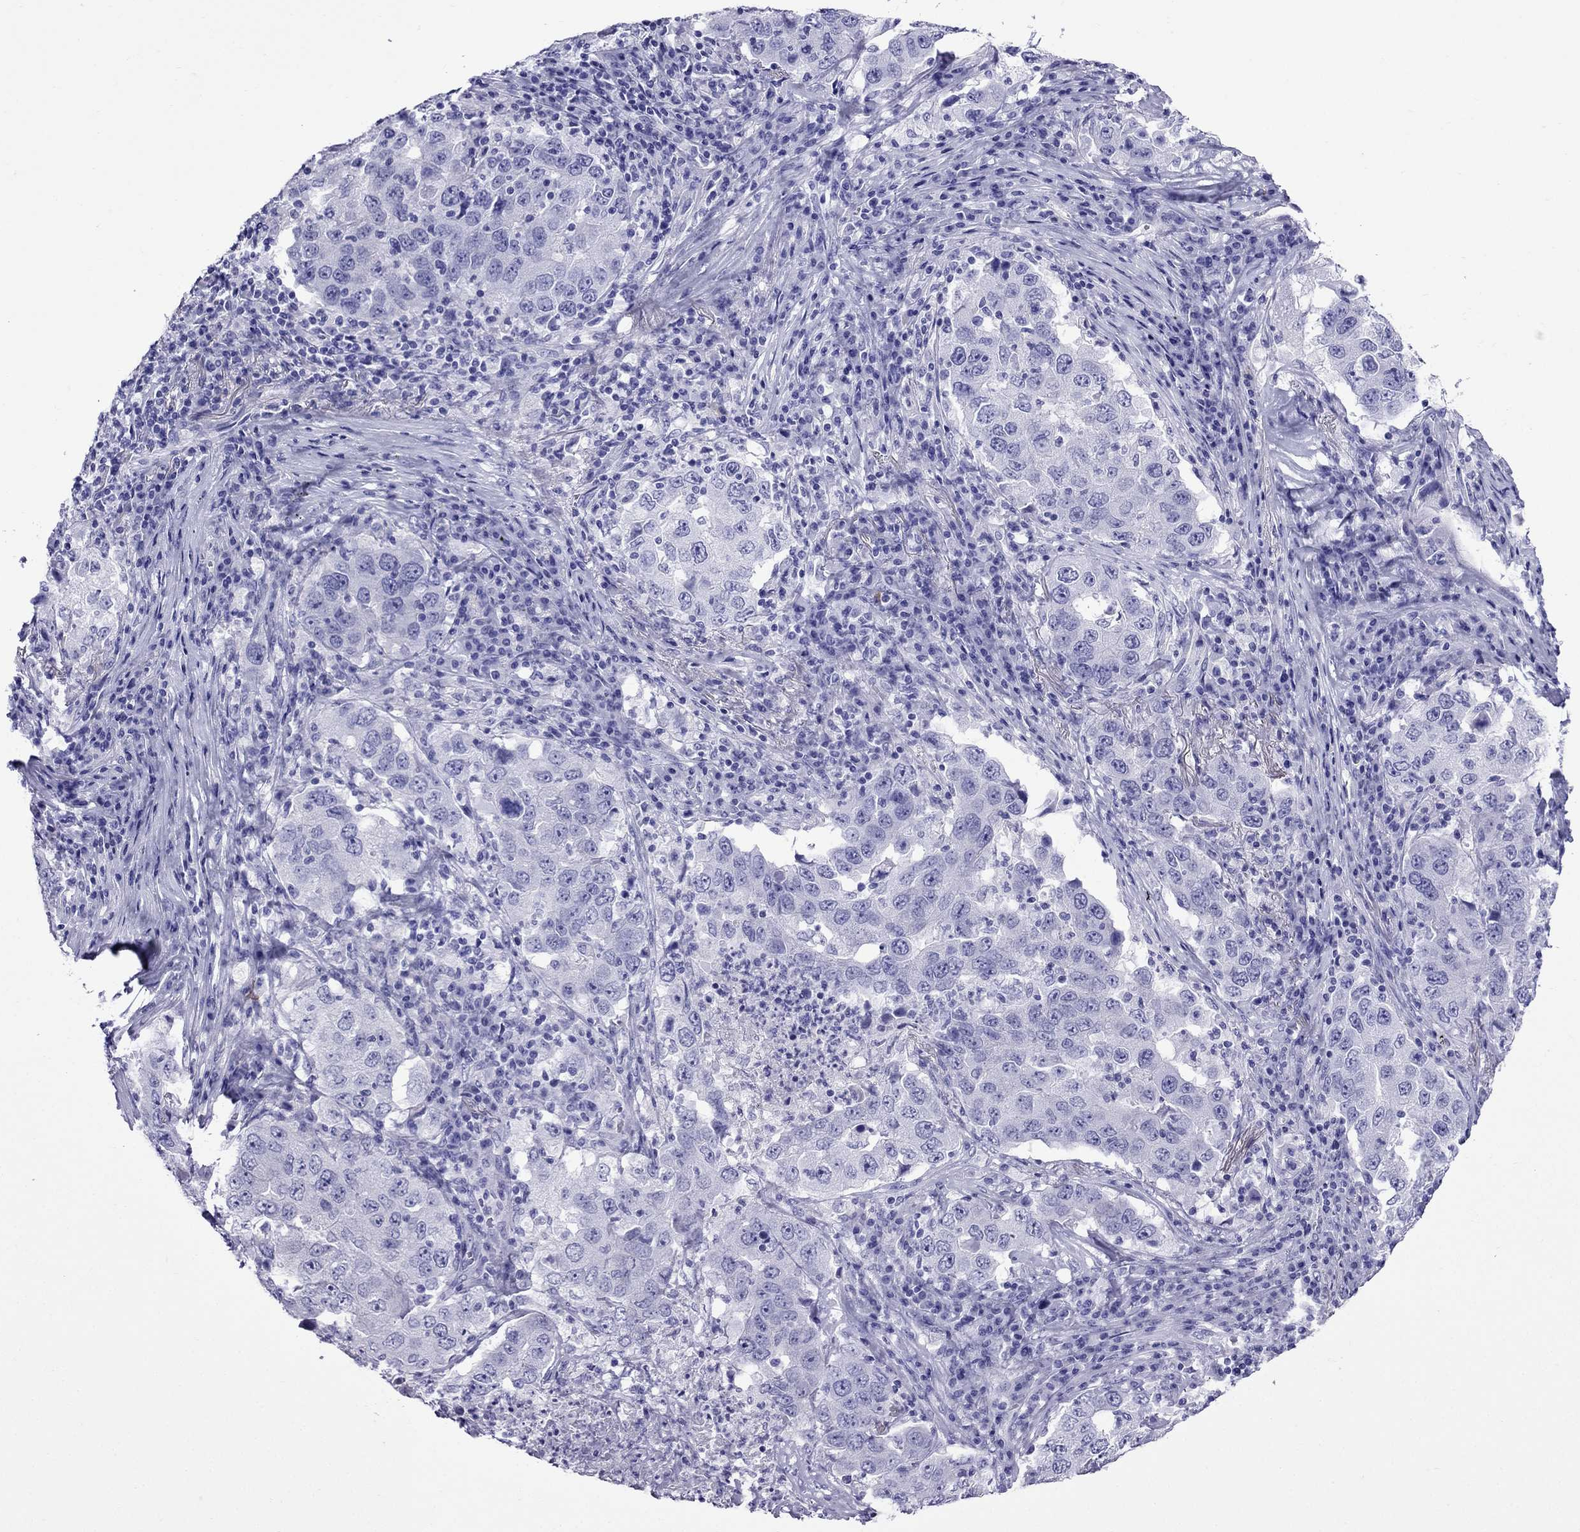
{"staining": {"intensity": "negative", "quantity": "none", "location": "none"}, "tissue": "lung cancer", "cell_type": "Tumor cells", "image_type": "cancer", "snomed": [{"axis": "morphology", "description": "Adenocarcinoma, NOS"}, {"axis": "topography", "description": "Lung"}], "caption": "A micrograph of lung cancer stained for a protein demonstrates no brown staining in tumor cells. Brightfield microscopy of immunohistochemistry stained with DAB (3,3'-diaminobenzidine) (brown) and hematoxylin (blue), captured at high magnification.", "gene": "CRYBA1", "patient": {"sex": "male", "age": 73}}